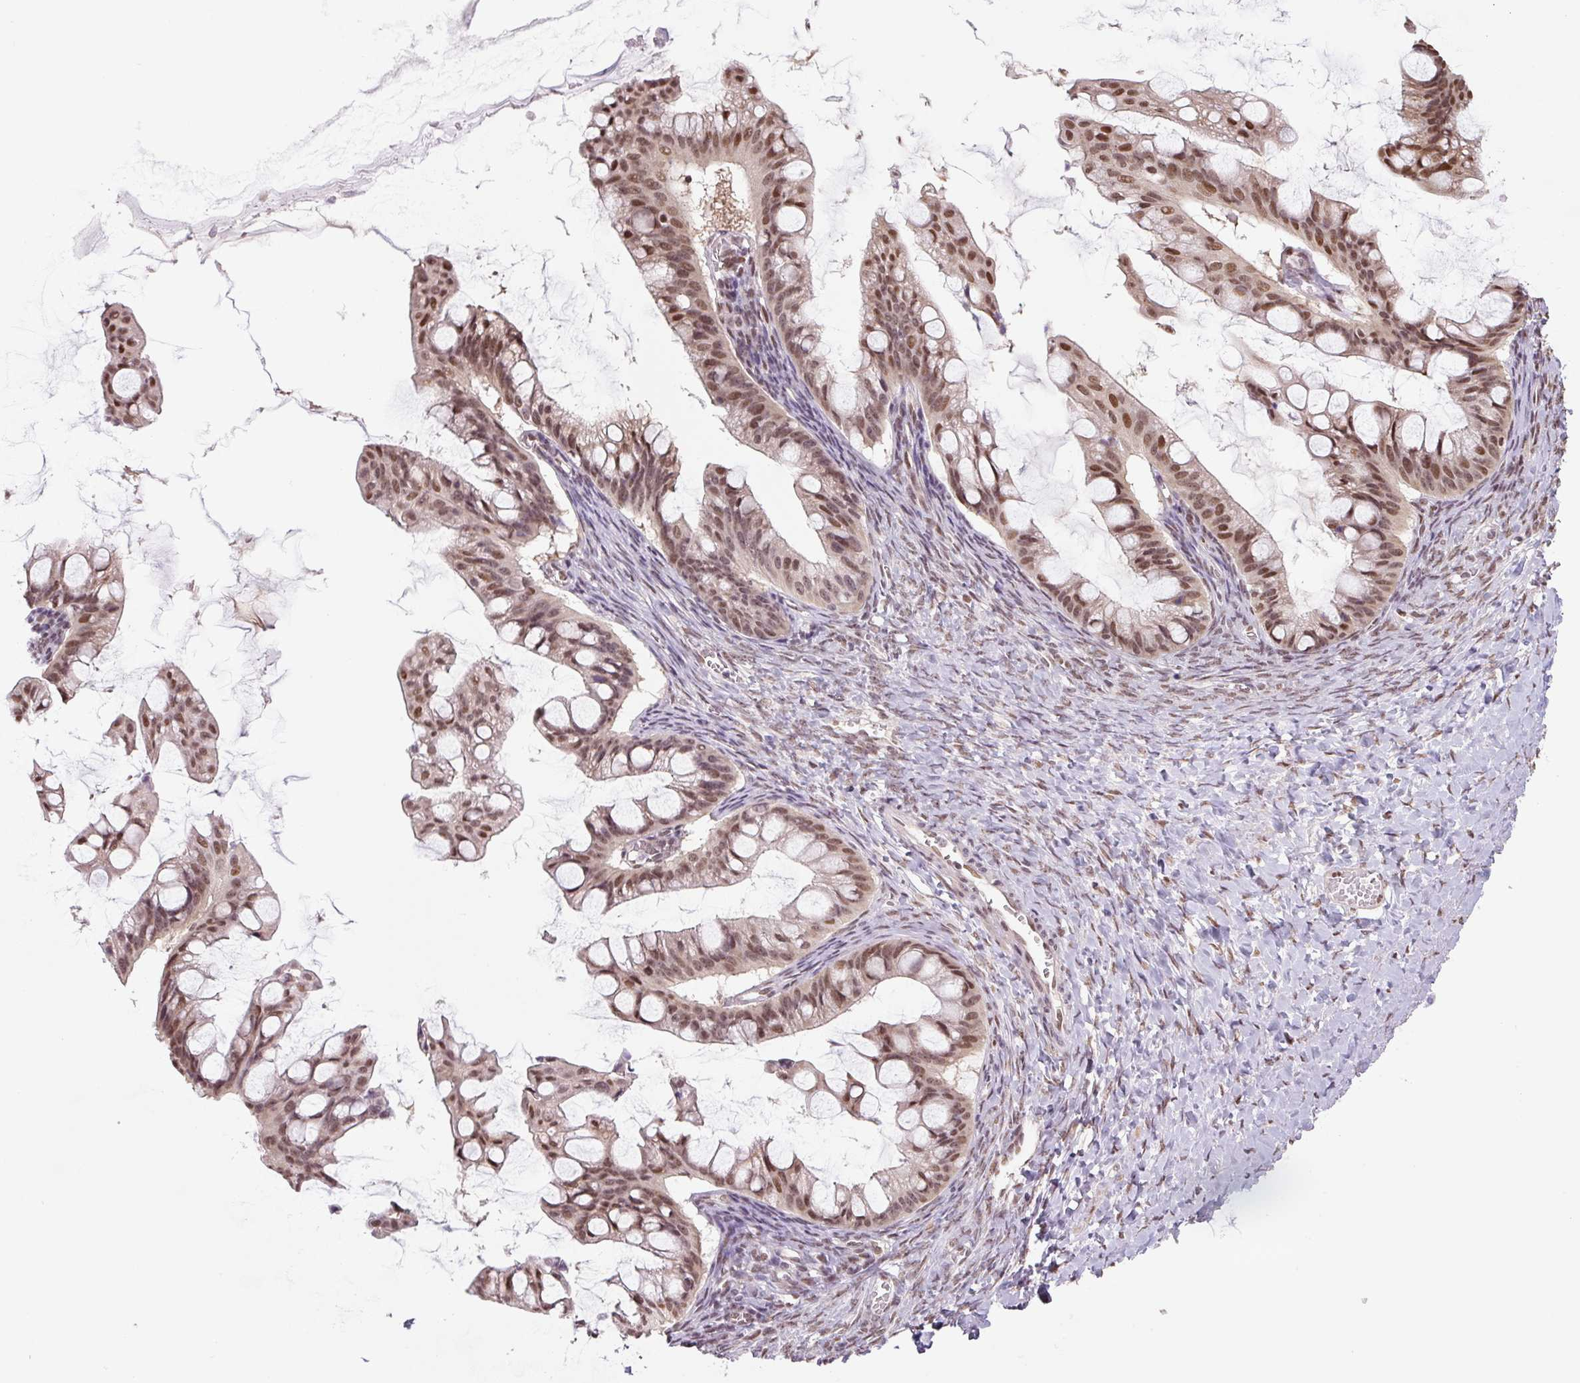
{"staining": {"intensity": "moderate", "quantity": ">75%", "location": "nuclear"}, "tissue": "ovarian cancer", "cell_type": "Tumor cells", "image_type": "cancer", "snomed": [{"axis": "morphology", "description": "Cystadenocarcinoma, mucinous, NOS"}, {"axis": "topography", "description": "Ovary"}], "caption": "There is medium levels of moderate nuclear positivity in tumor cells of ovarian cancer (mucinous cystadenocarcinoma), as demonstrated by immunohistochemical staining (brown color).", "gene": "TCFL5", "patient": {"sex": "female", "age": 73}}